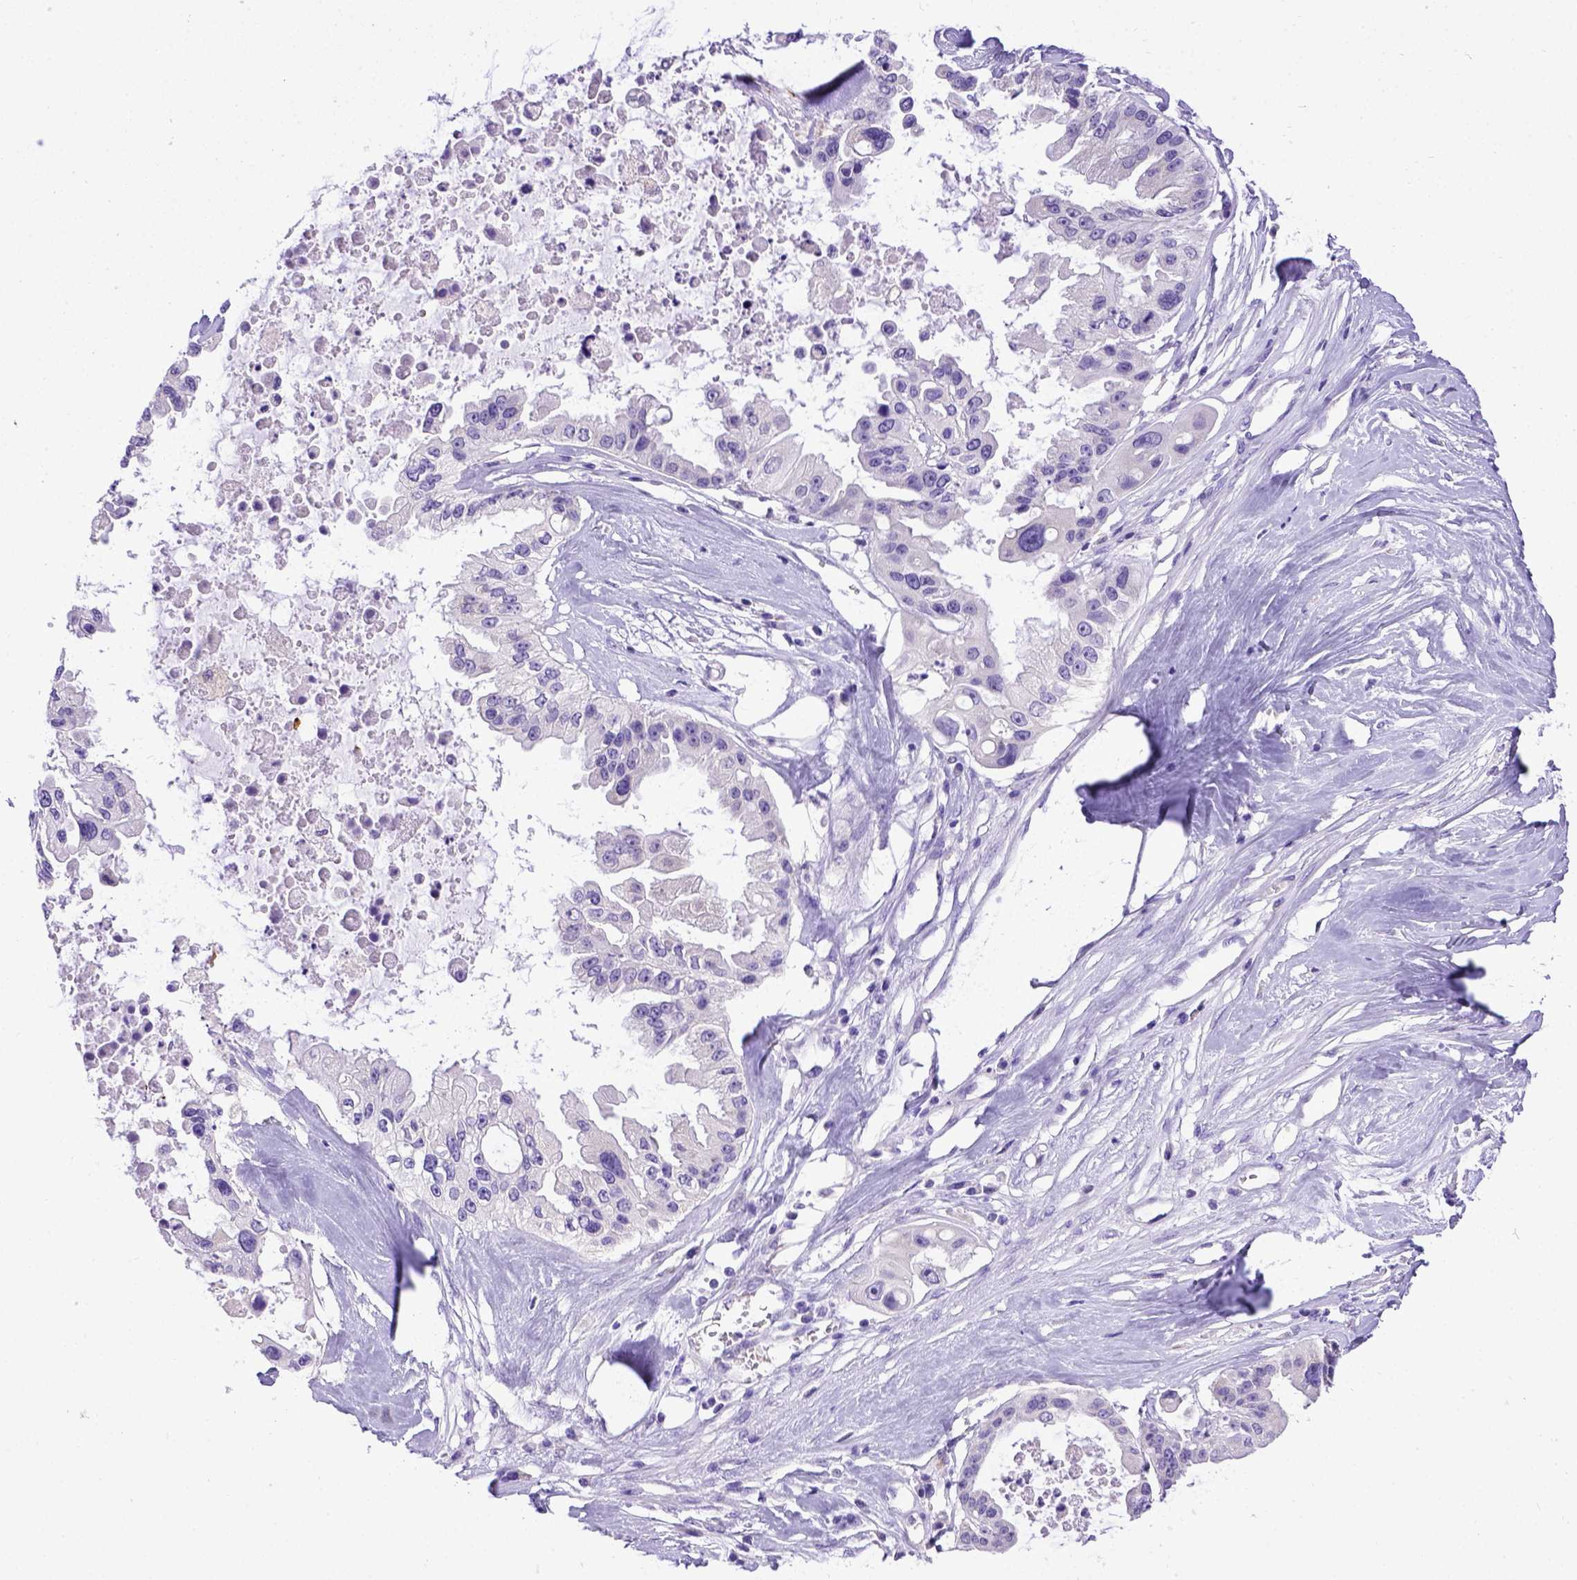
{"staining": {"intensity": "negative", "quantity": "none", "location": "none"}, "tissue": "ovarian cancer", "cell_type": "Tumor cells", "image_type": "cancer", "snomed": [{"axis": "morphology", "description": "Cystadenocarcinoma, serous, NOS"}, {"axis": "topography", "description": "Ovary"}], "caption": "Protein analysis of serous cystadenocarcinoma (ovarian) exhibits no significant expression in tumor cells. The staining was performed using DAB (3,3'-diaminobenzidine) to visualize the protein expression in brown, while the nuclei were stained in blue with hematoxylin (Magnification: 20x).", "gene": "SPEF1", "patient": {"sex": "female", "age": 56}}